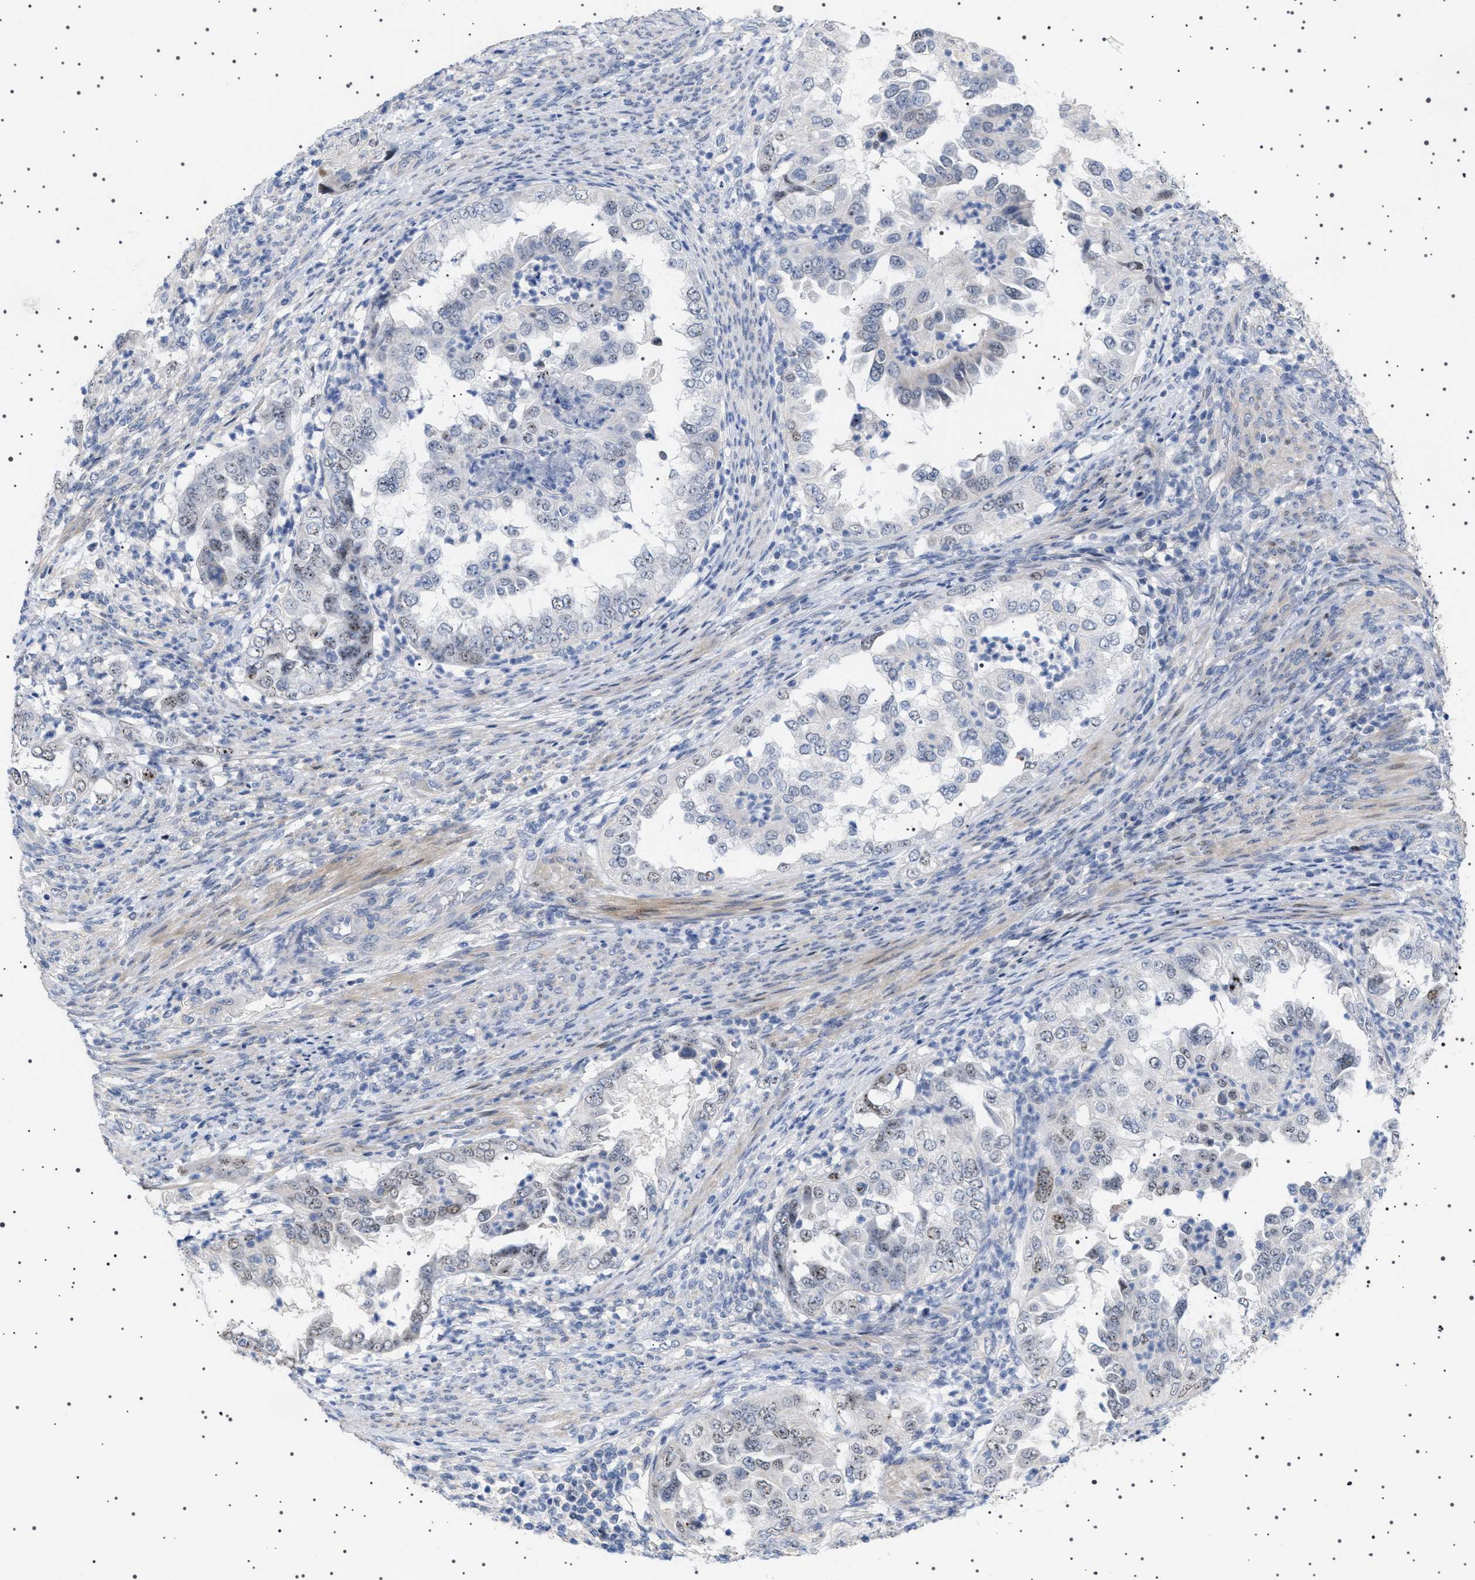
{"staining": {"intensity": "moderate", "quantity": "<25%", "location": "nuclear"}, "tissue": "endometrial cancer", "cell_type": "Tumor cells", "image_type": "cancer", "snomed": [{"axis": "morphology", "description": "Adenocarcinoma, NOS"}, {"axis": "topography", "description": "Endometrium"}], "caption": "Moderate nuclear protein staining is appreciated in approximately <25% of tumor cells in endometrial cancer (adenocarcinoma).", "gene": "HTR1A", "patient": {"sex": "female", "age": 85}}